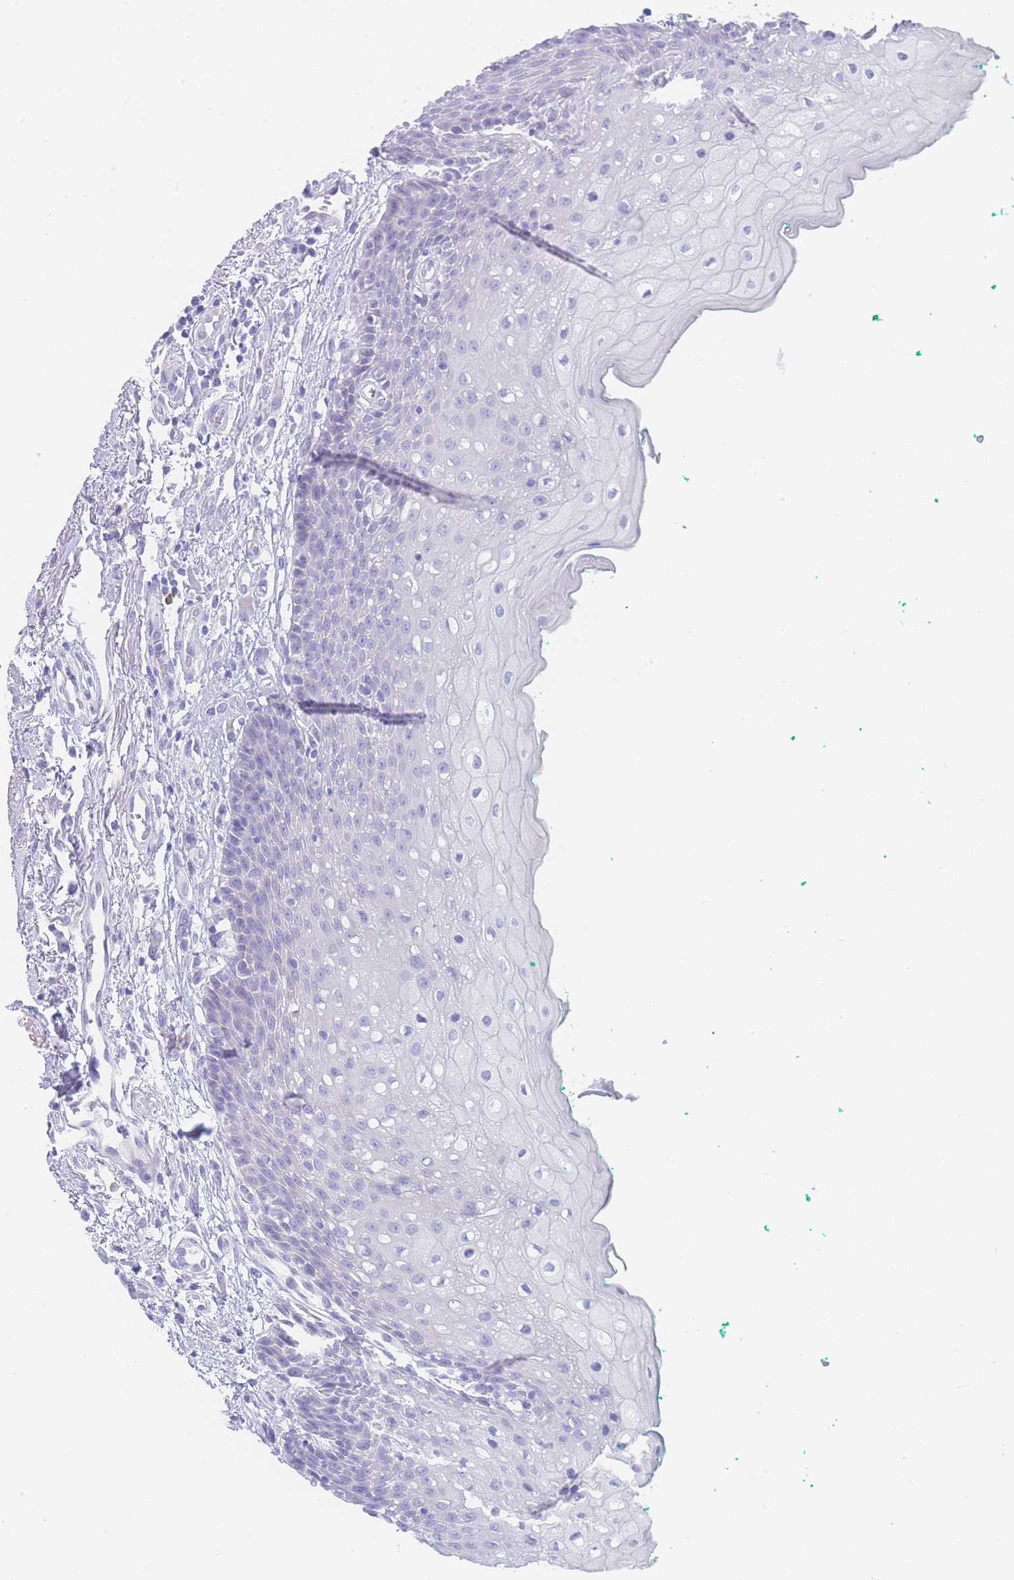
{"staining": {"intensity": "negative", "quantity": "none", "location": "none"}, "tissue": "oral mucosa", "cell_type": "Squamous epithelial cells", "image_type": "normal", "snomed": [{"axis": "morphology", "description": "Normal tissue, NOS"}, {"axis": "morphology", "description": "Squamous cell carcinoma, NOS"}, {"axis": "topography", "description": "Oral tissue"}, {"axis": "topography", "description": "Tounge, NOS"}, {"axis": "topography", "description": "Head-Neck"}], "caption": "A histopathology image of oral mucosa stained for a protein exhibits no brown staining in squamous epithelial cells.", "gene": "LZTFL1", "patient": {"sex": "male", "age": 79}}